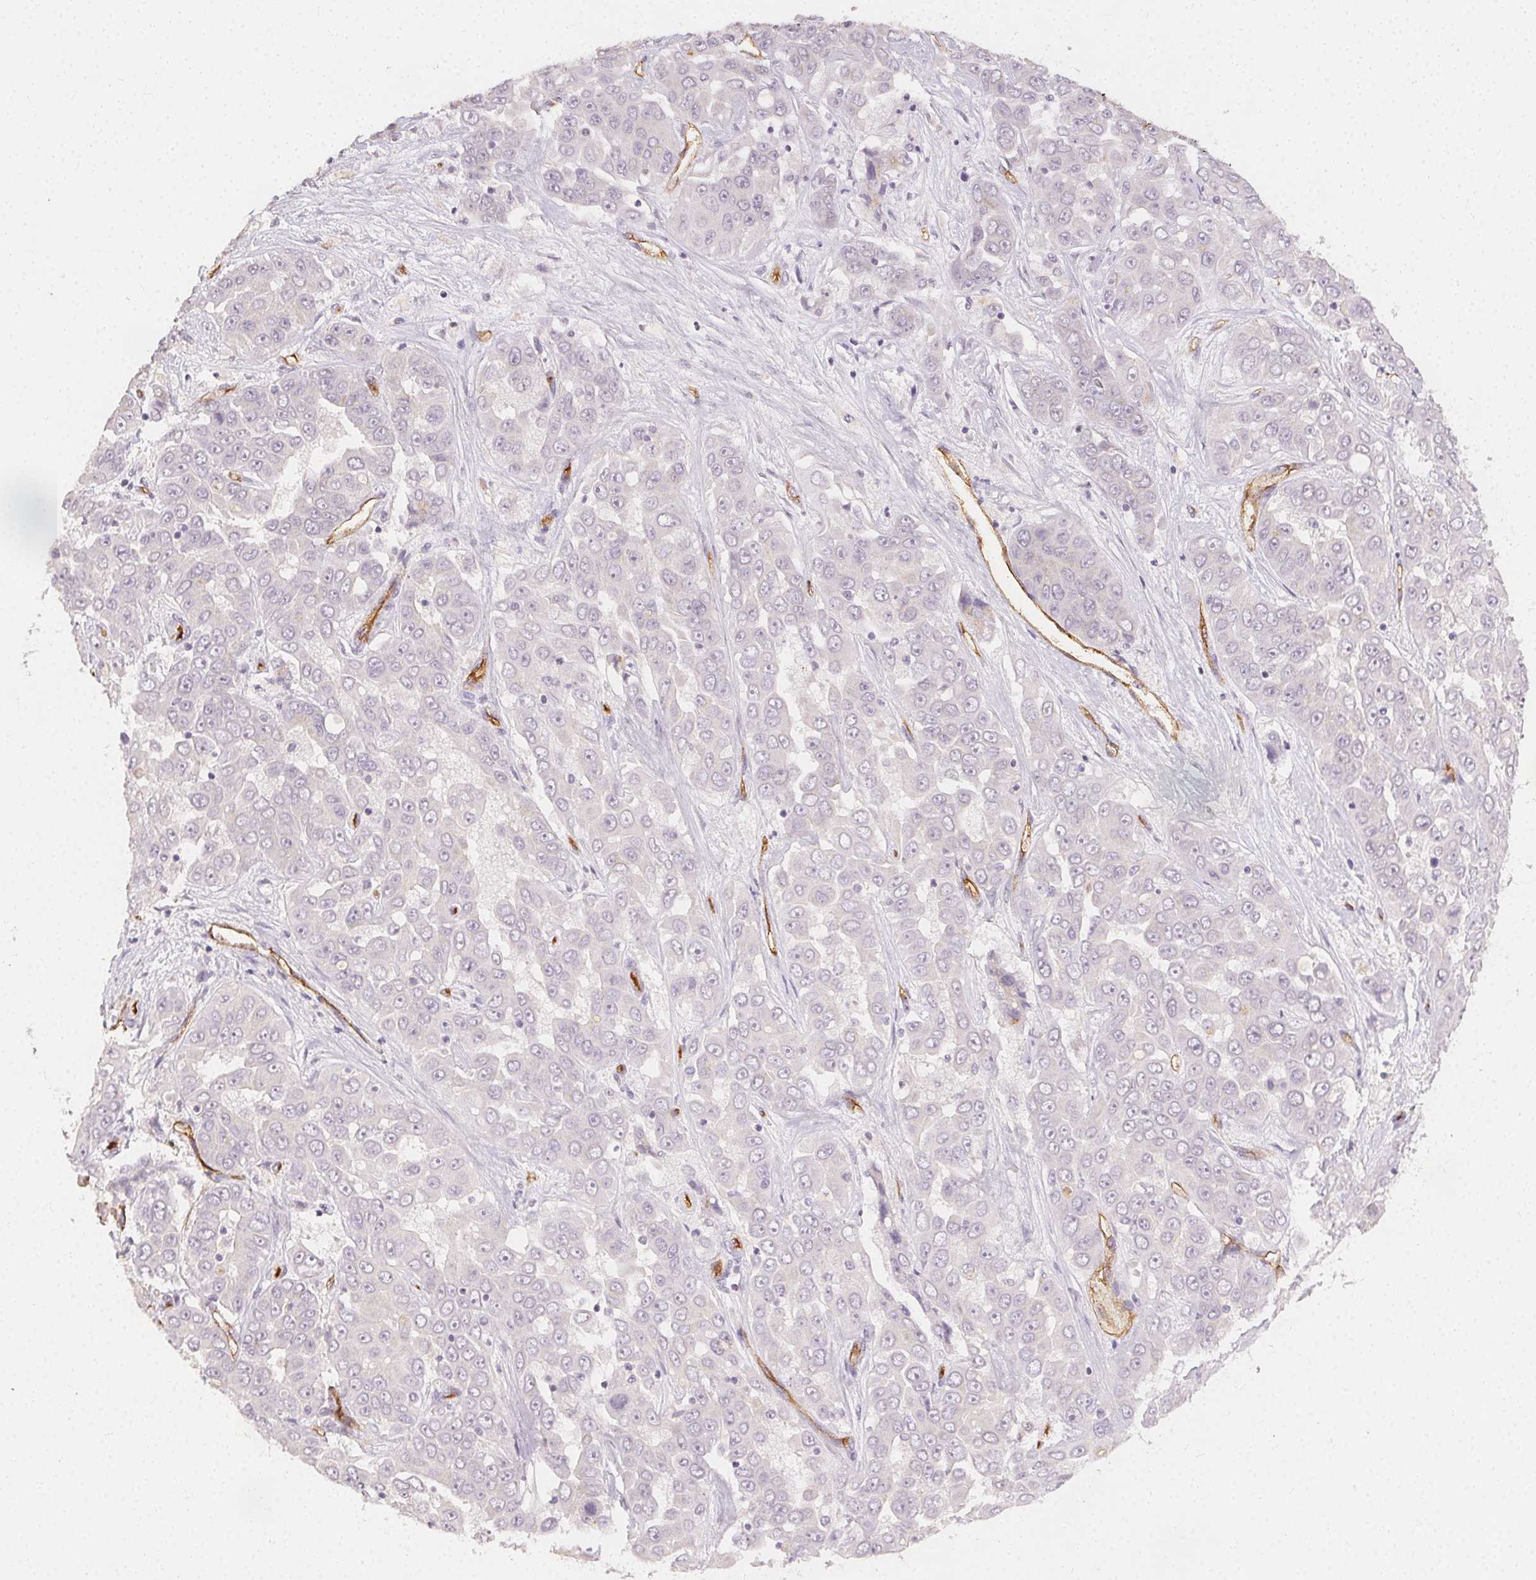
{"staining": {"intensity": "negative", "quantity": "none", "location": "none"}, "tissue": "liver cancer", "cell_type": "Tumor cells", "image_type": "cancer", "snomed": [{"axis": "morphology", "description": "Cholangiocarcinoma"}, {"axis": "topography", "description": "Liver"}], "caption": "Immunohistochemical staining of human liver cholangiocarcinoma displays no significant staining in tumor cells.", "gene": "PODXL", "patient": {"sex": "female", "age": 52}}